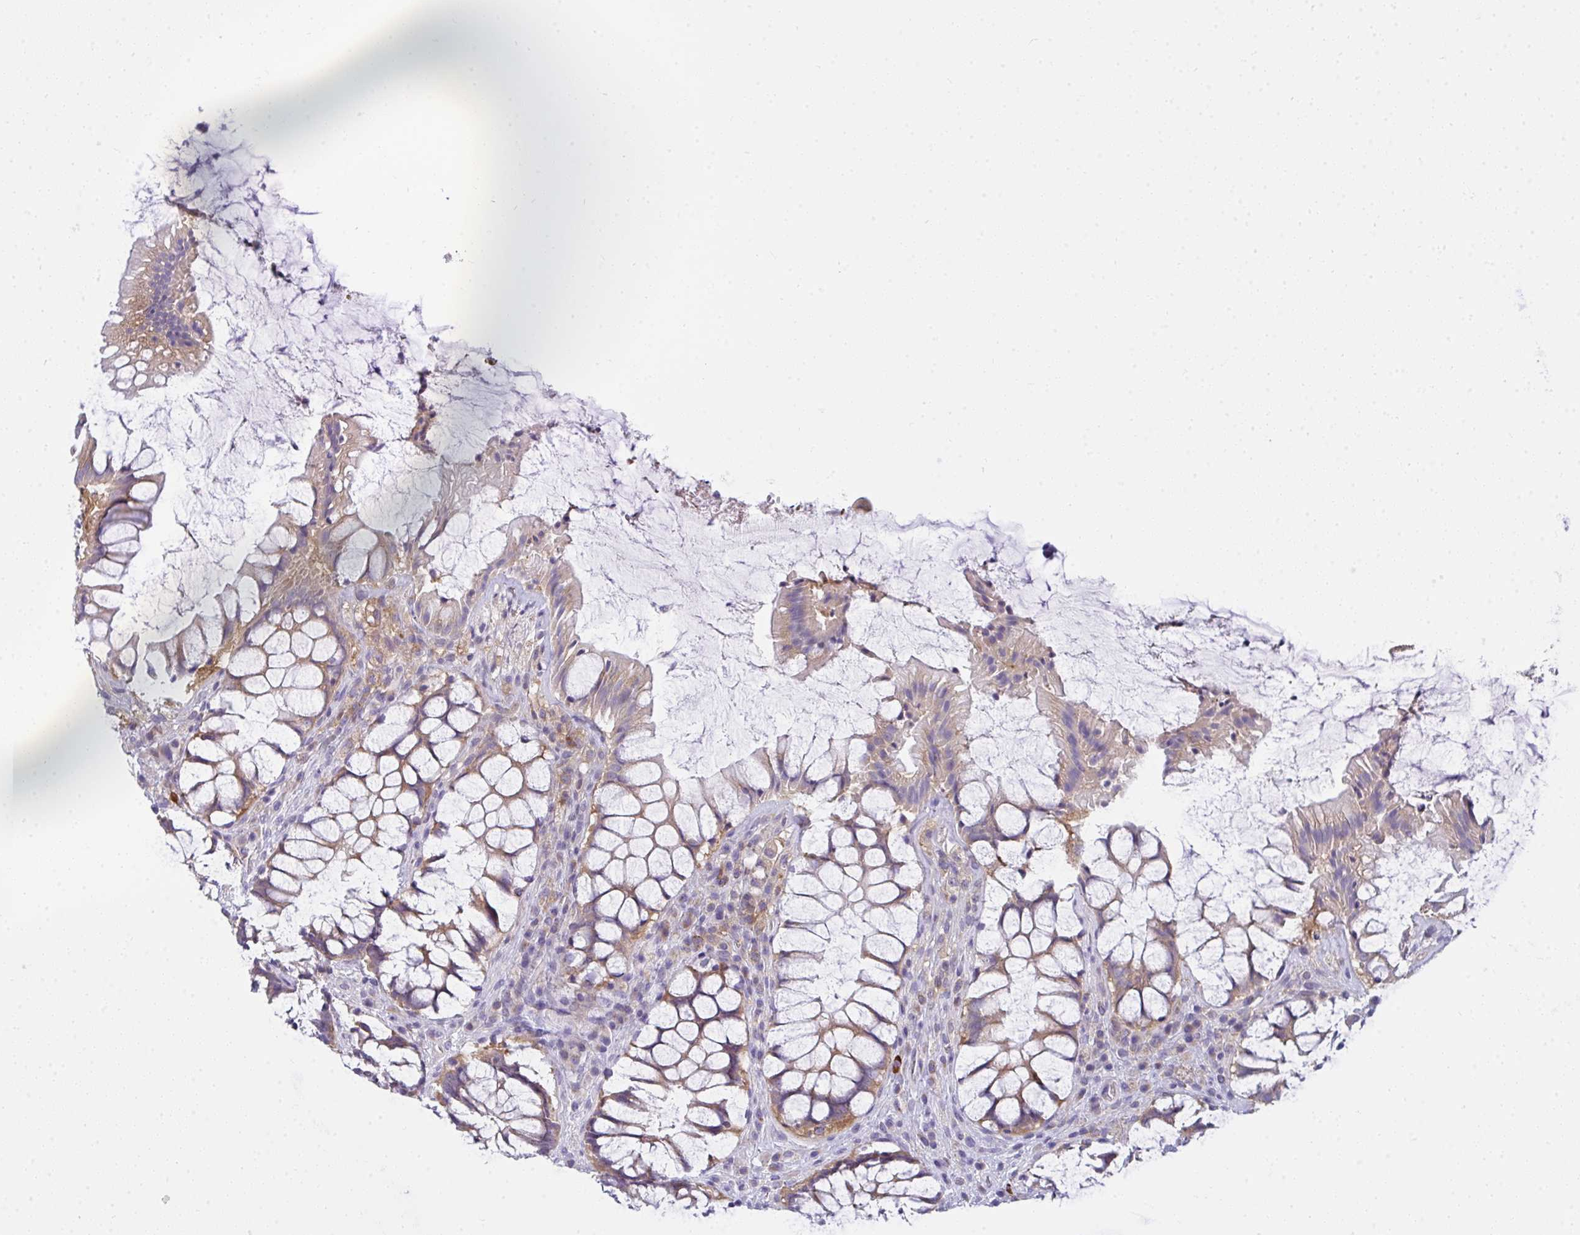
{"staining": {"intensity": "moderate", "quantity": "25%-75%", "location": "cytoplasmic/membranous"}, "tissue": "rectum", "cell_type": "Glandular cells", "image_type": "normal", "snomed": [{"axis": "morphology", "description": "Normal tissue, NOS"}, {"axis": "topography", "description": "Rectum"}], "caption": "IHC staining of normal rectum, which demonstrates medium levels of moderate cytoplasmic/membranous positivity in approximately 25%-75% of glandular cells indicating moderate cytoplasmic/membranous protein staining. The staining was performed using DAB (3,3'-diaminobenzidine) (brown) for protein detection and nuclei were counterstained in hematoxylin (blue).", "gene": "SLC30A6", "patient": {"sex": "female", "age": 58}}